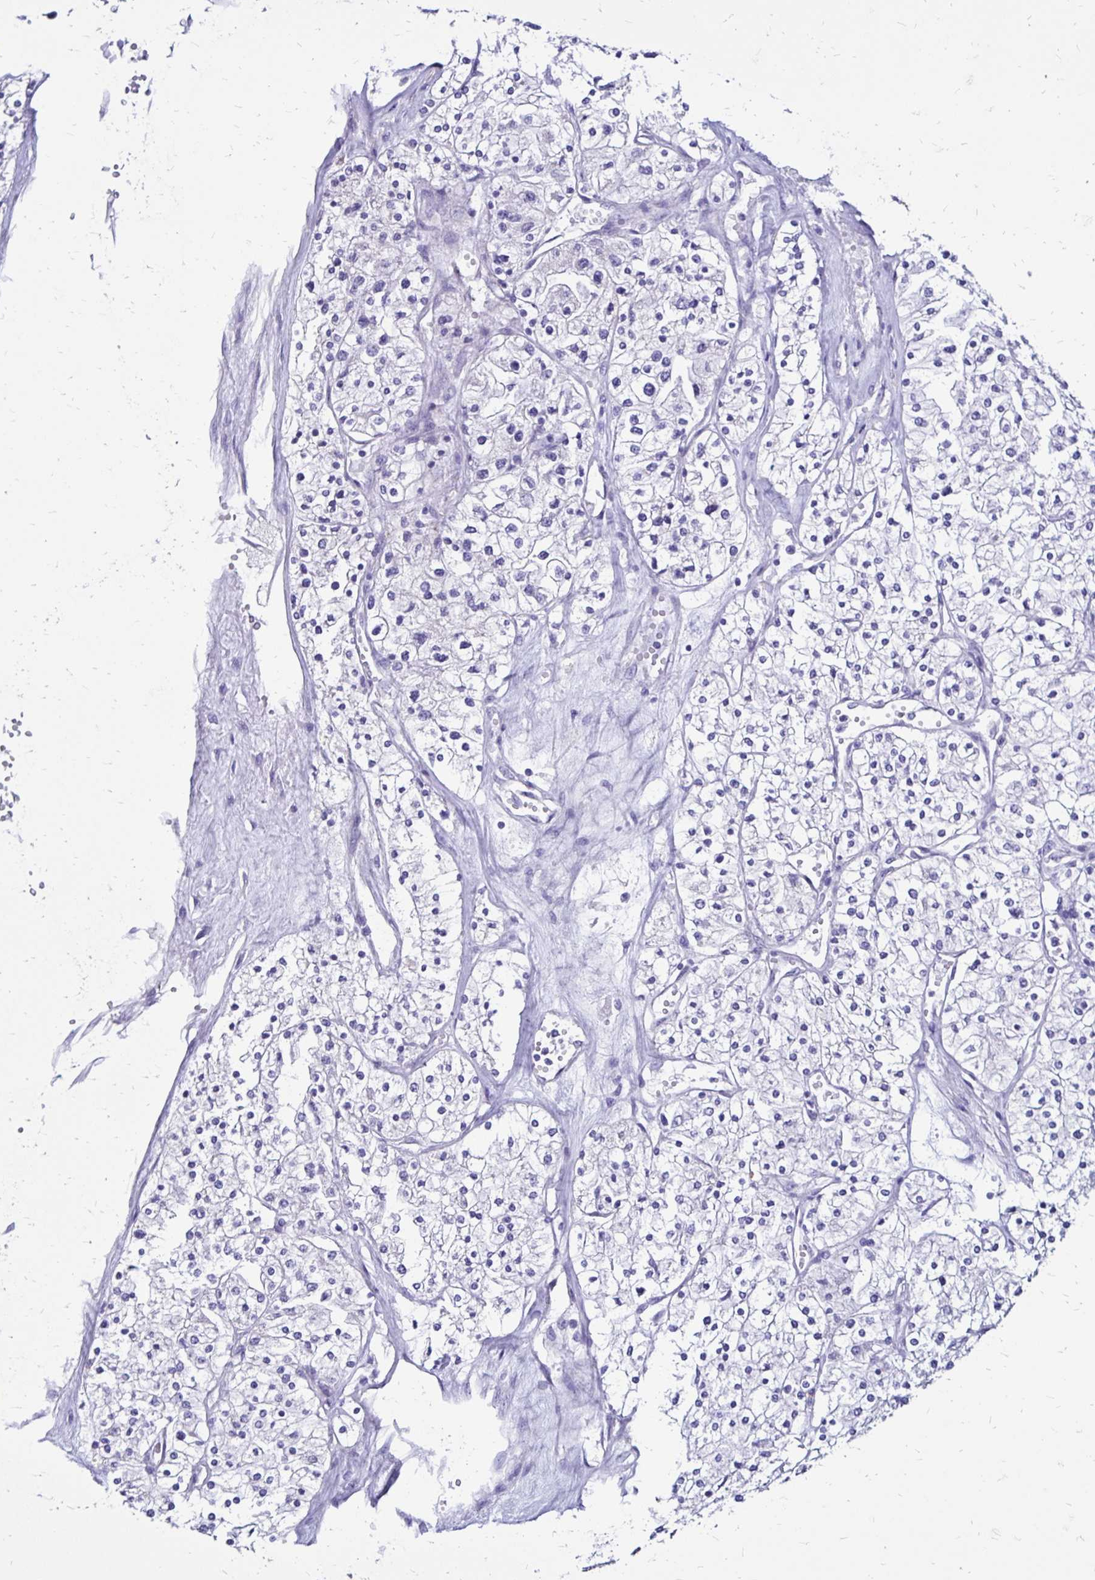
{"staining": {"intensity": "negative", "quantity": "none", "location": "none"}, "tissue": "renal cancer", "cell_type": "Tumor cells", "image_type": "cancer", "snomed": [{"axis": "morphology", "description": "Adenocarcinoma, NOS"}, {"axis": "topography", "description": "Kidney"}], "caption": "This is an immunohistochemistry micrograph of renal cancer (adenocarcinoma). There is no positivity in tumor cells.", "gene": "EVPL", "patient": {"sex": "male", "age": 80}}